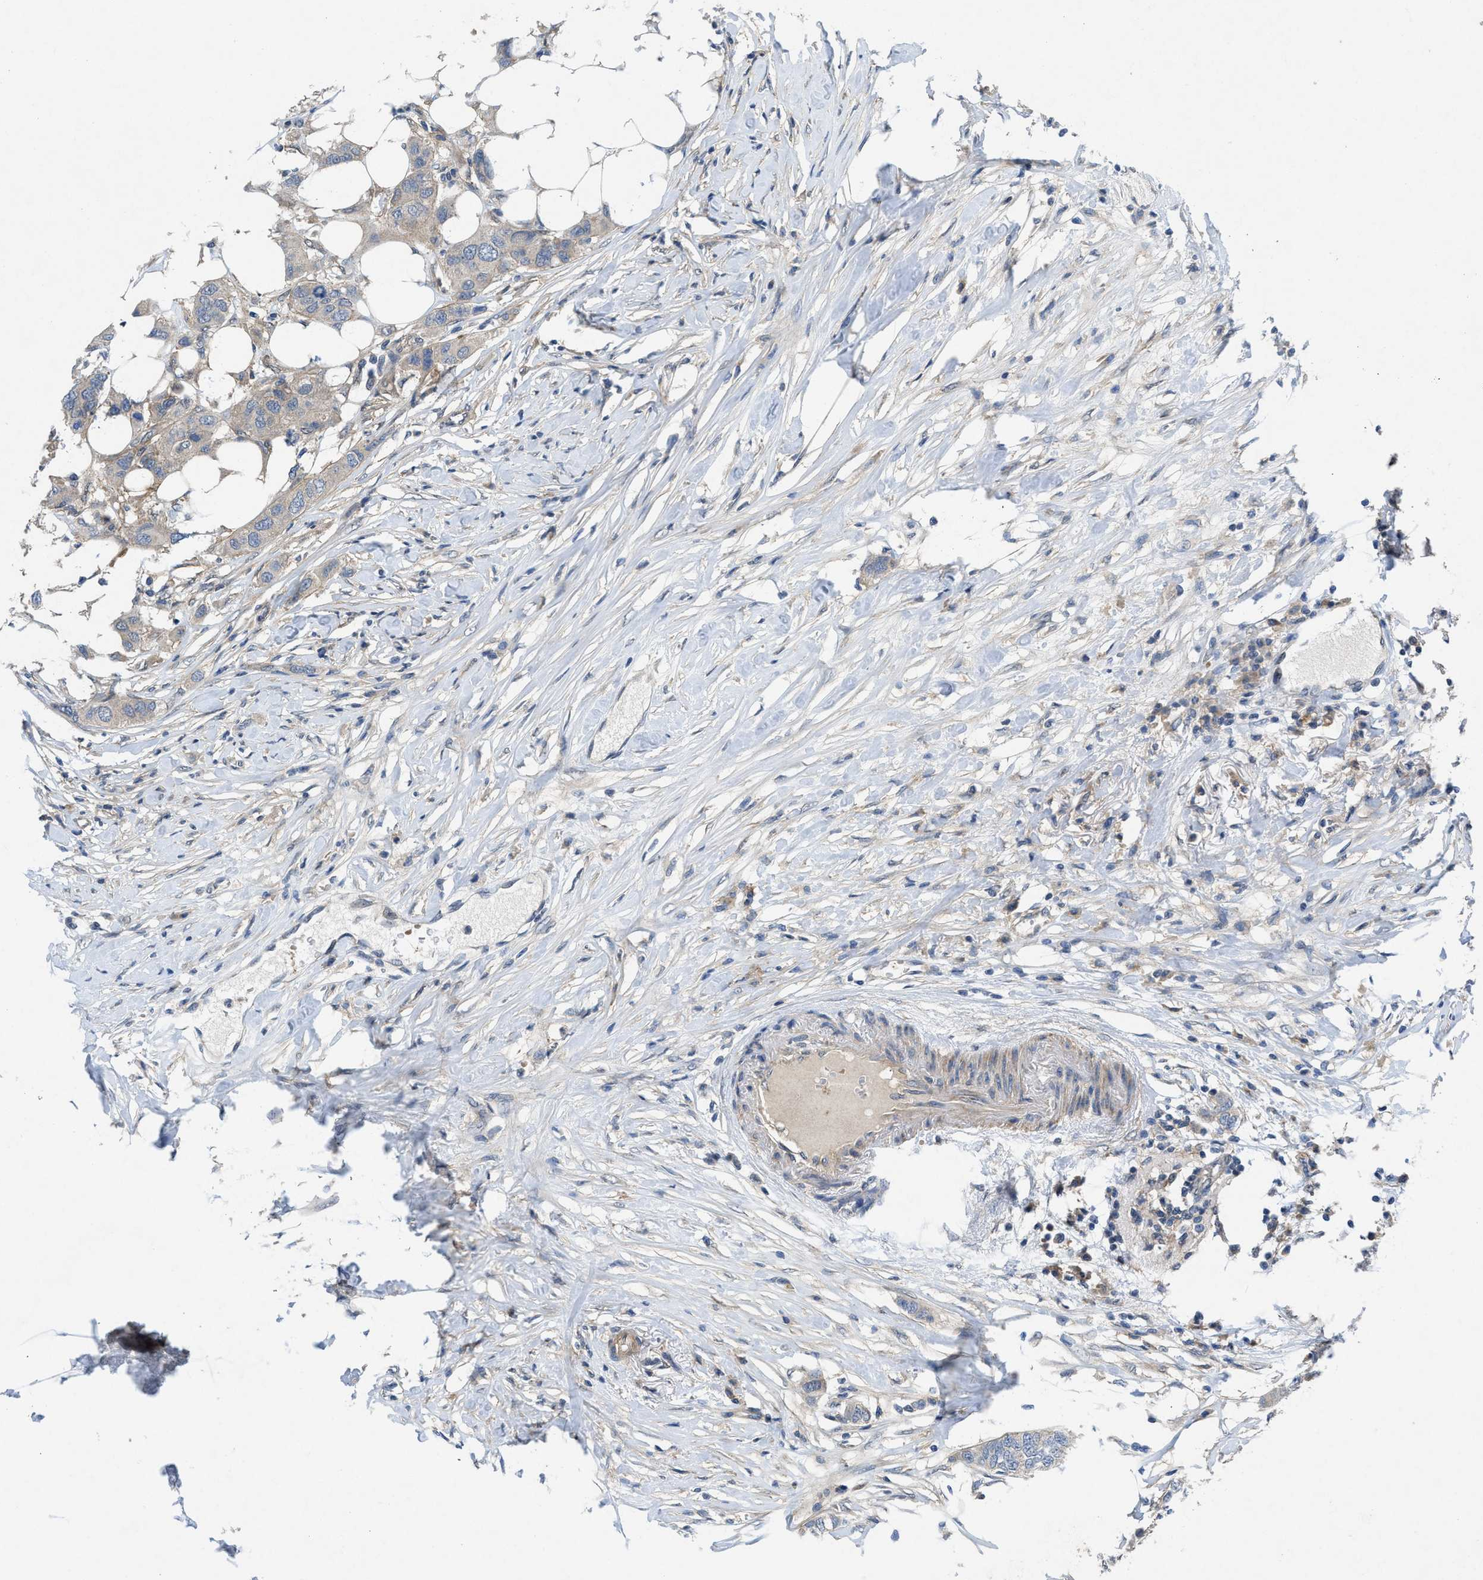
{"staining": {"intensity": "weak", "quantity": ">75%", "location": "cytoplasmic/membranous"}, "tissue": "breast cancer", "cell_type": "Tumor cells", "image_type": "cancer", "snomed": [{"axis": "morphology", "description": "Duct carcinoma"}, {"axis": "topography", "description": "Breast"}], "caption": "Breast cancer (invasive ductal carcinoma) stained with DAB immunohistochemistry (IHC) displays low levels of weak cytoplasmic/membranous staining in about >75% of tumor cells. (DAB (3,3'-diaminobenzidine) = brown stain, brightfield microscopy at high magnification).", "gene": "PANX1", "patient": {"sex": "female", "age": 50}}